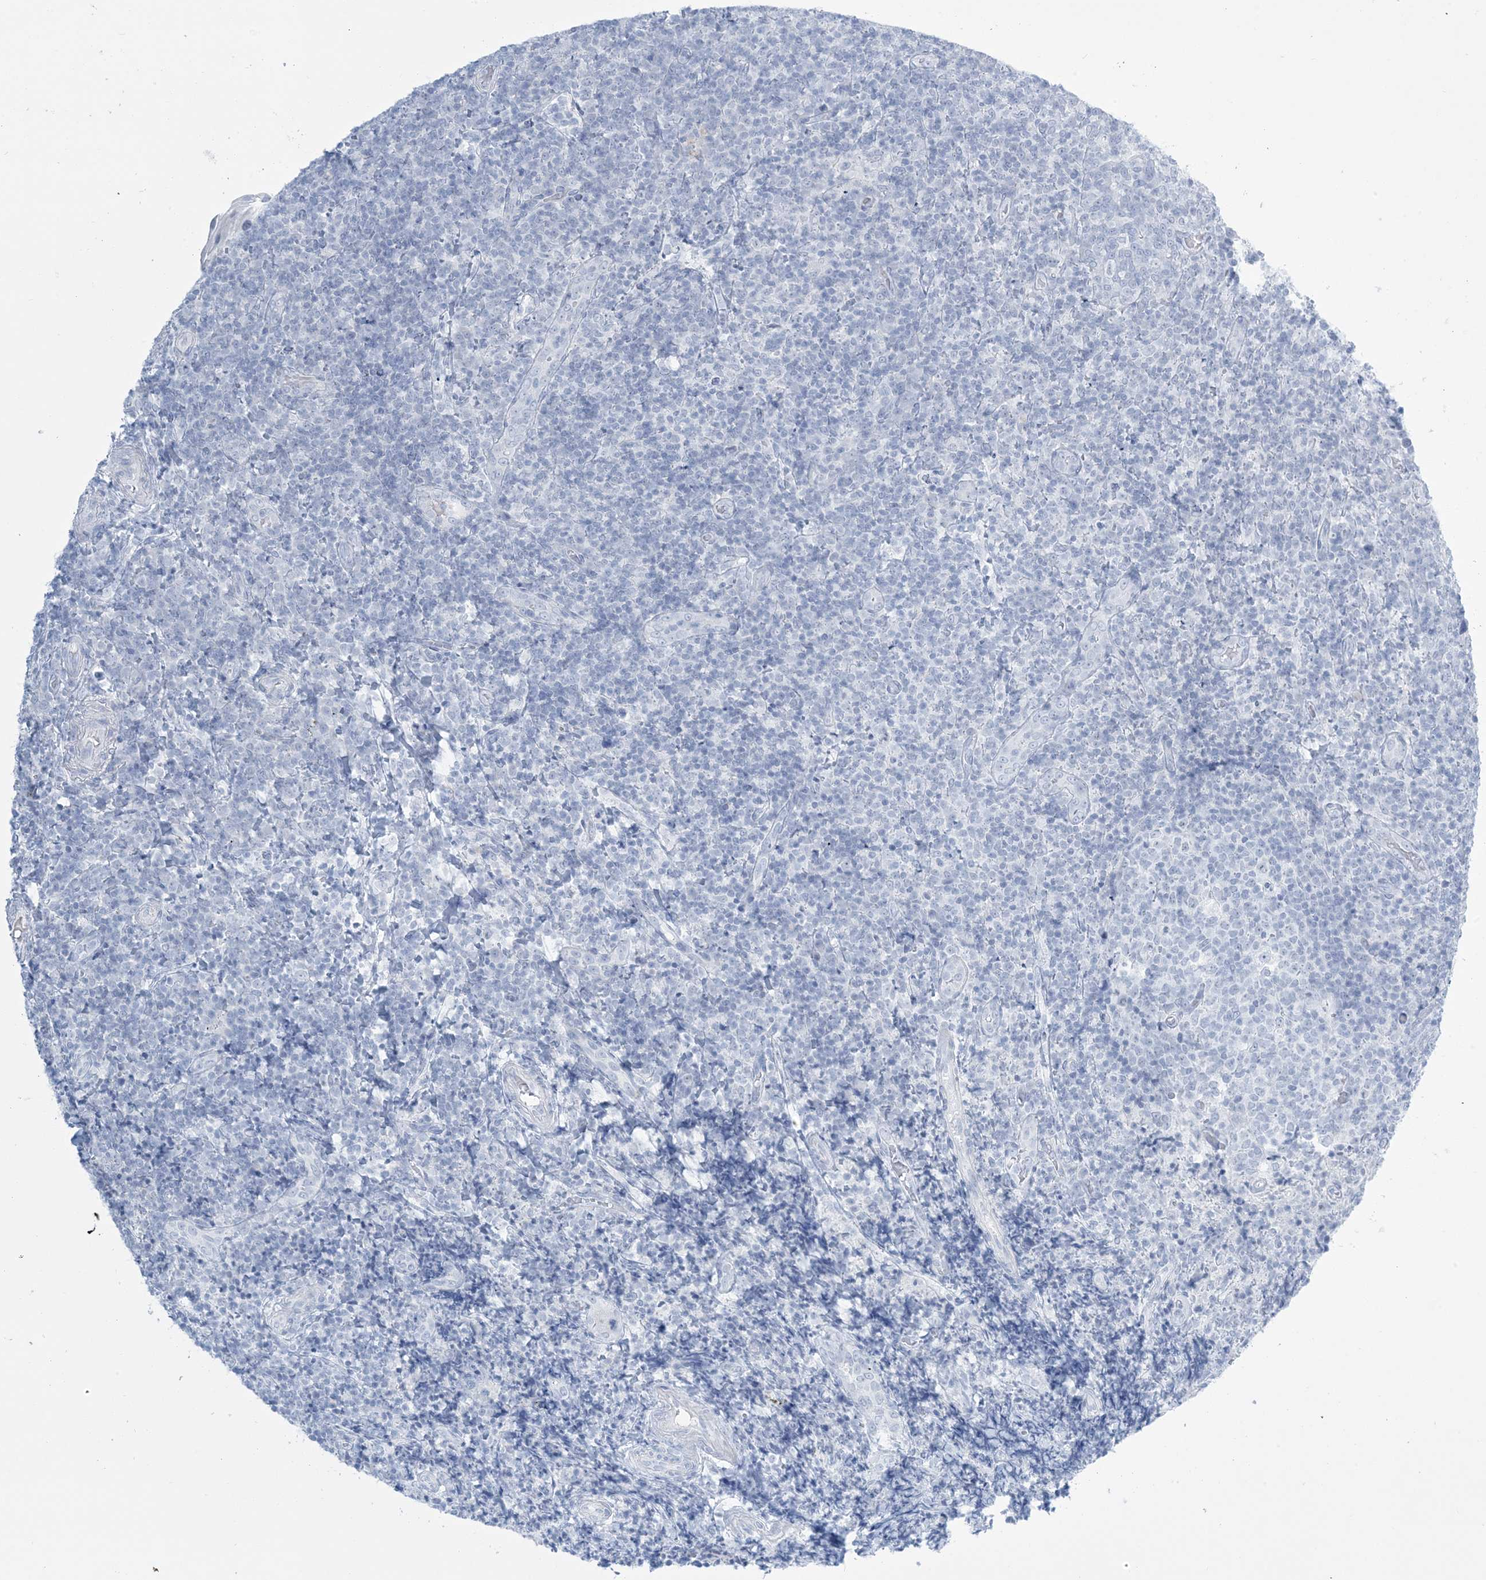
{"staining": {"intensity": "negative", "quantity": "none", "location": "none"}, "tissue": "tonsil", "cell_type": "Germinal center cells", "image_type": "normal", "snomed": [{"axis": "morphology", "description": "Normal tissue, NOS"}, {"axis": "topography", "description": "Tonsil"}], "caption": "The image demonstrates no significant staining in germinal center cells of tonsil.", "gene": "AGXT", "patient": {"sex": "female", "age": 19}}